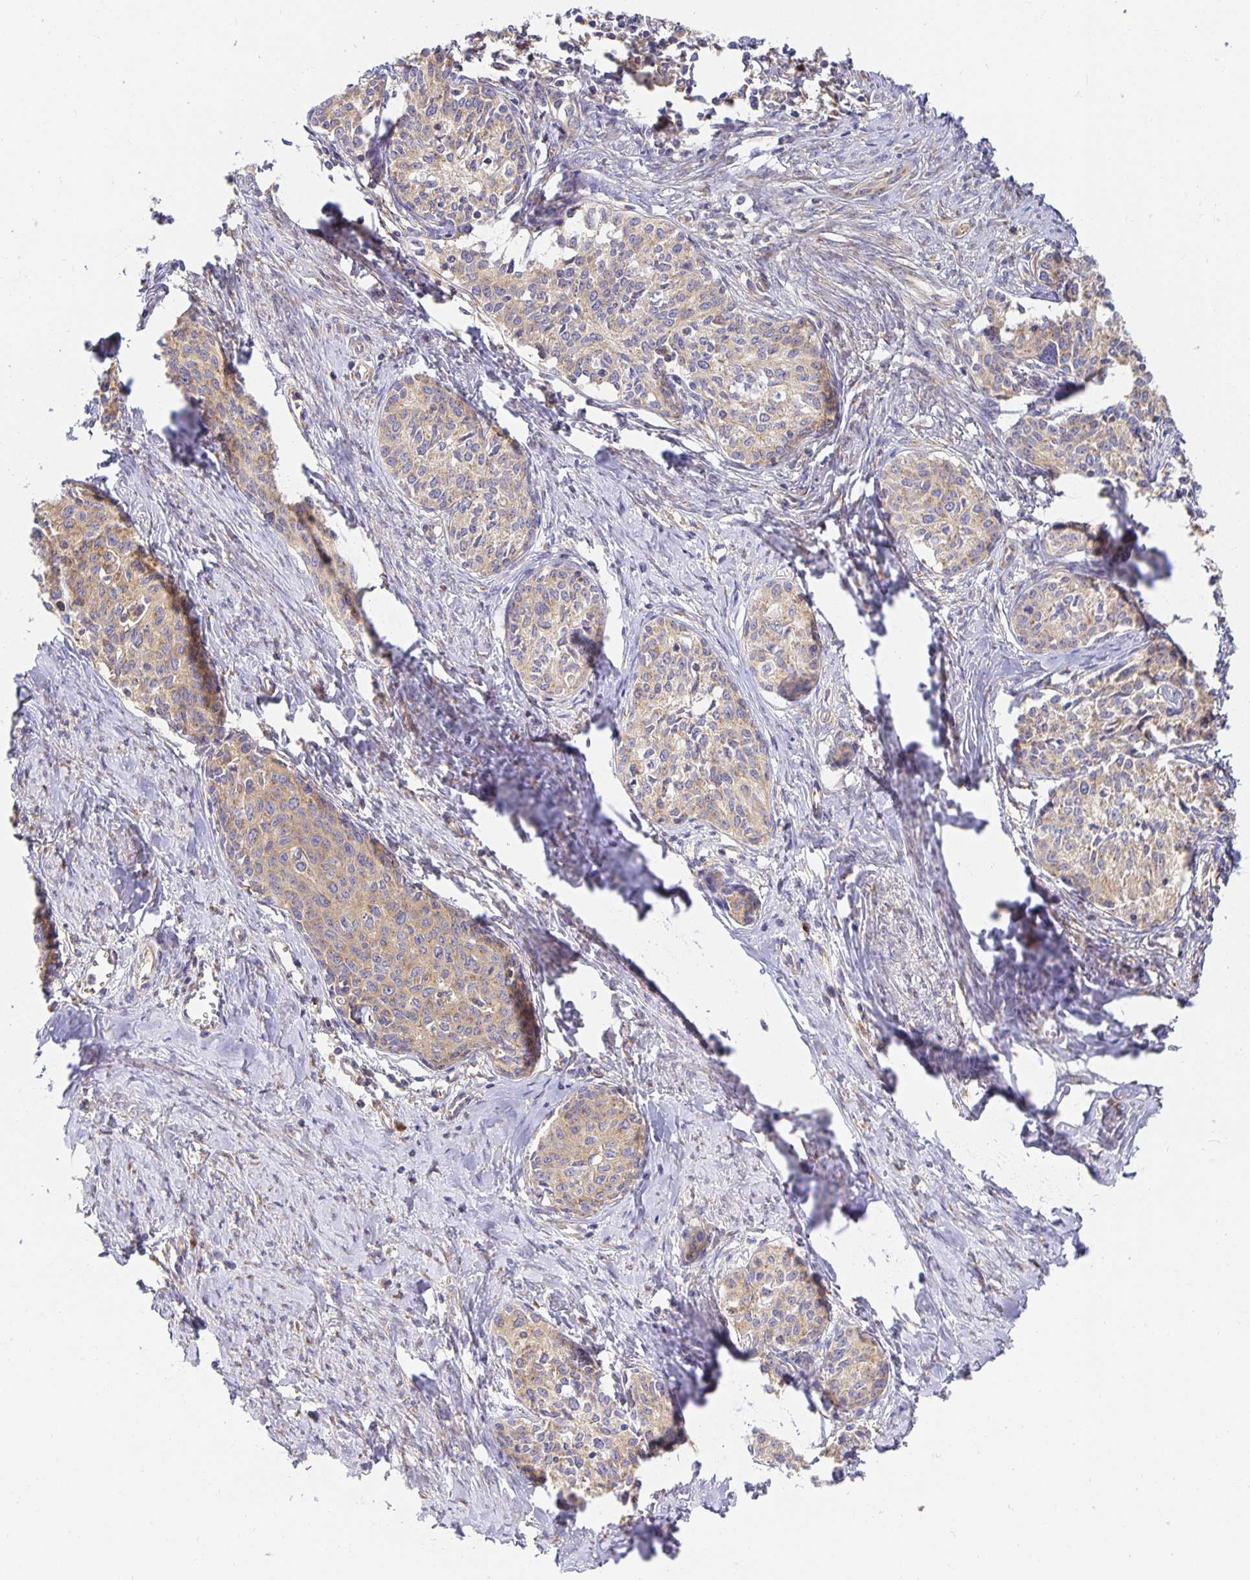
{"staining": {"intensity": "weak", "quantity": ">75%", "location": "cytoplasmic/membranous"}, "tissue": "cervical cancer", "cell_type": "Tumor cells", "image_type": "cancer", "snomed": [{"axis": "morphology", "description": "Squamous cell carcinoma, NOS"}, {"axis": "morphology", "description": "Adenocarcinoma, NOS"}, {"axis": "topography", "description": "Cervix"}], "caption": "An immunohistochemistry (IHC) histopathology image of neoplastic tissue is shown. Protein staining in brown highlights weak cytoplasmic/membranous positivity in cervical squamous cell carcinoma within tumor cells.", "gene": "USO1", "patient": {"sex": "female", "age": 52}}